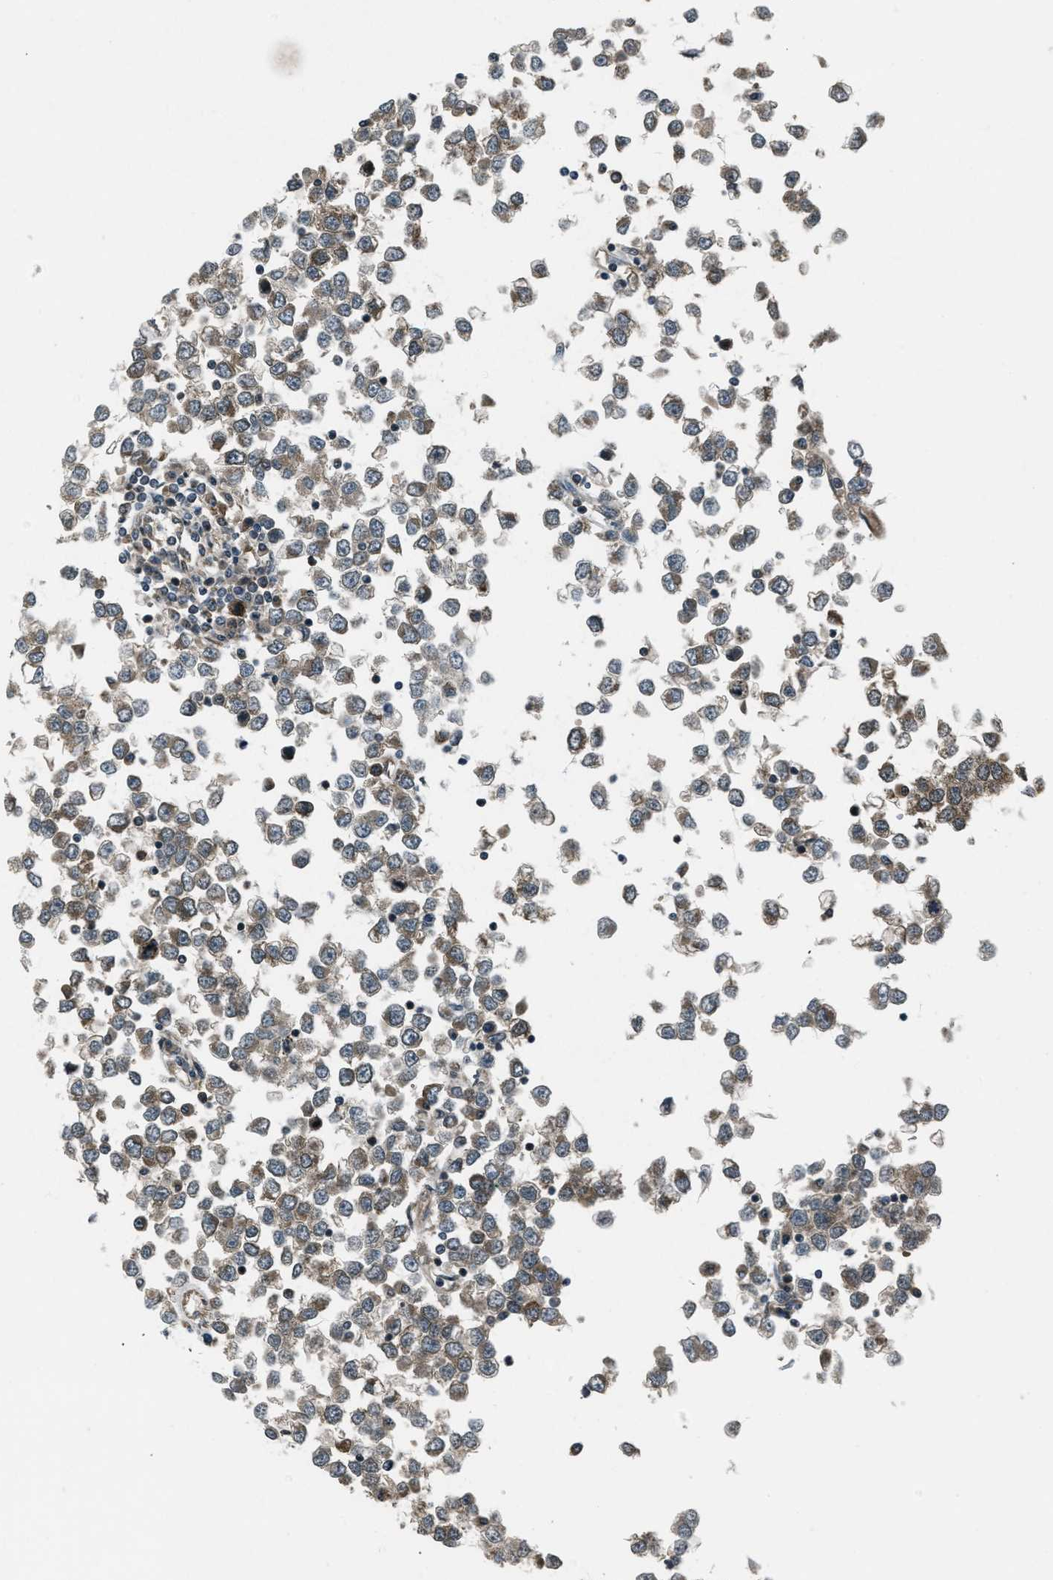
{"staining": {"intensity": "moderate", "quantity": "25%-75%", "location": "cytoplasmic/membranous"}, "tissue": "testis cancer", "cell_type": "Tumor cells", "image_type": "cancer", "snomed": [{"axis": "morphology", "description": "Seminoma, NOS"}, {"axis": "topography", "description": "Testis"}], "caption": "Protein expression by immunohistochemistry (IHC) exhibits moderate cytoplasmic/membranous staining in about 25%-75% of tumor cells in testis cancer.", "gene": "ASAP2", "patient": {"sex": "male", "age": 65}}